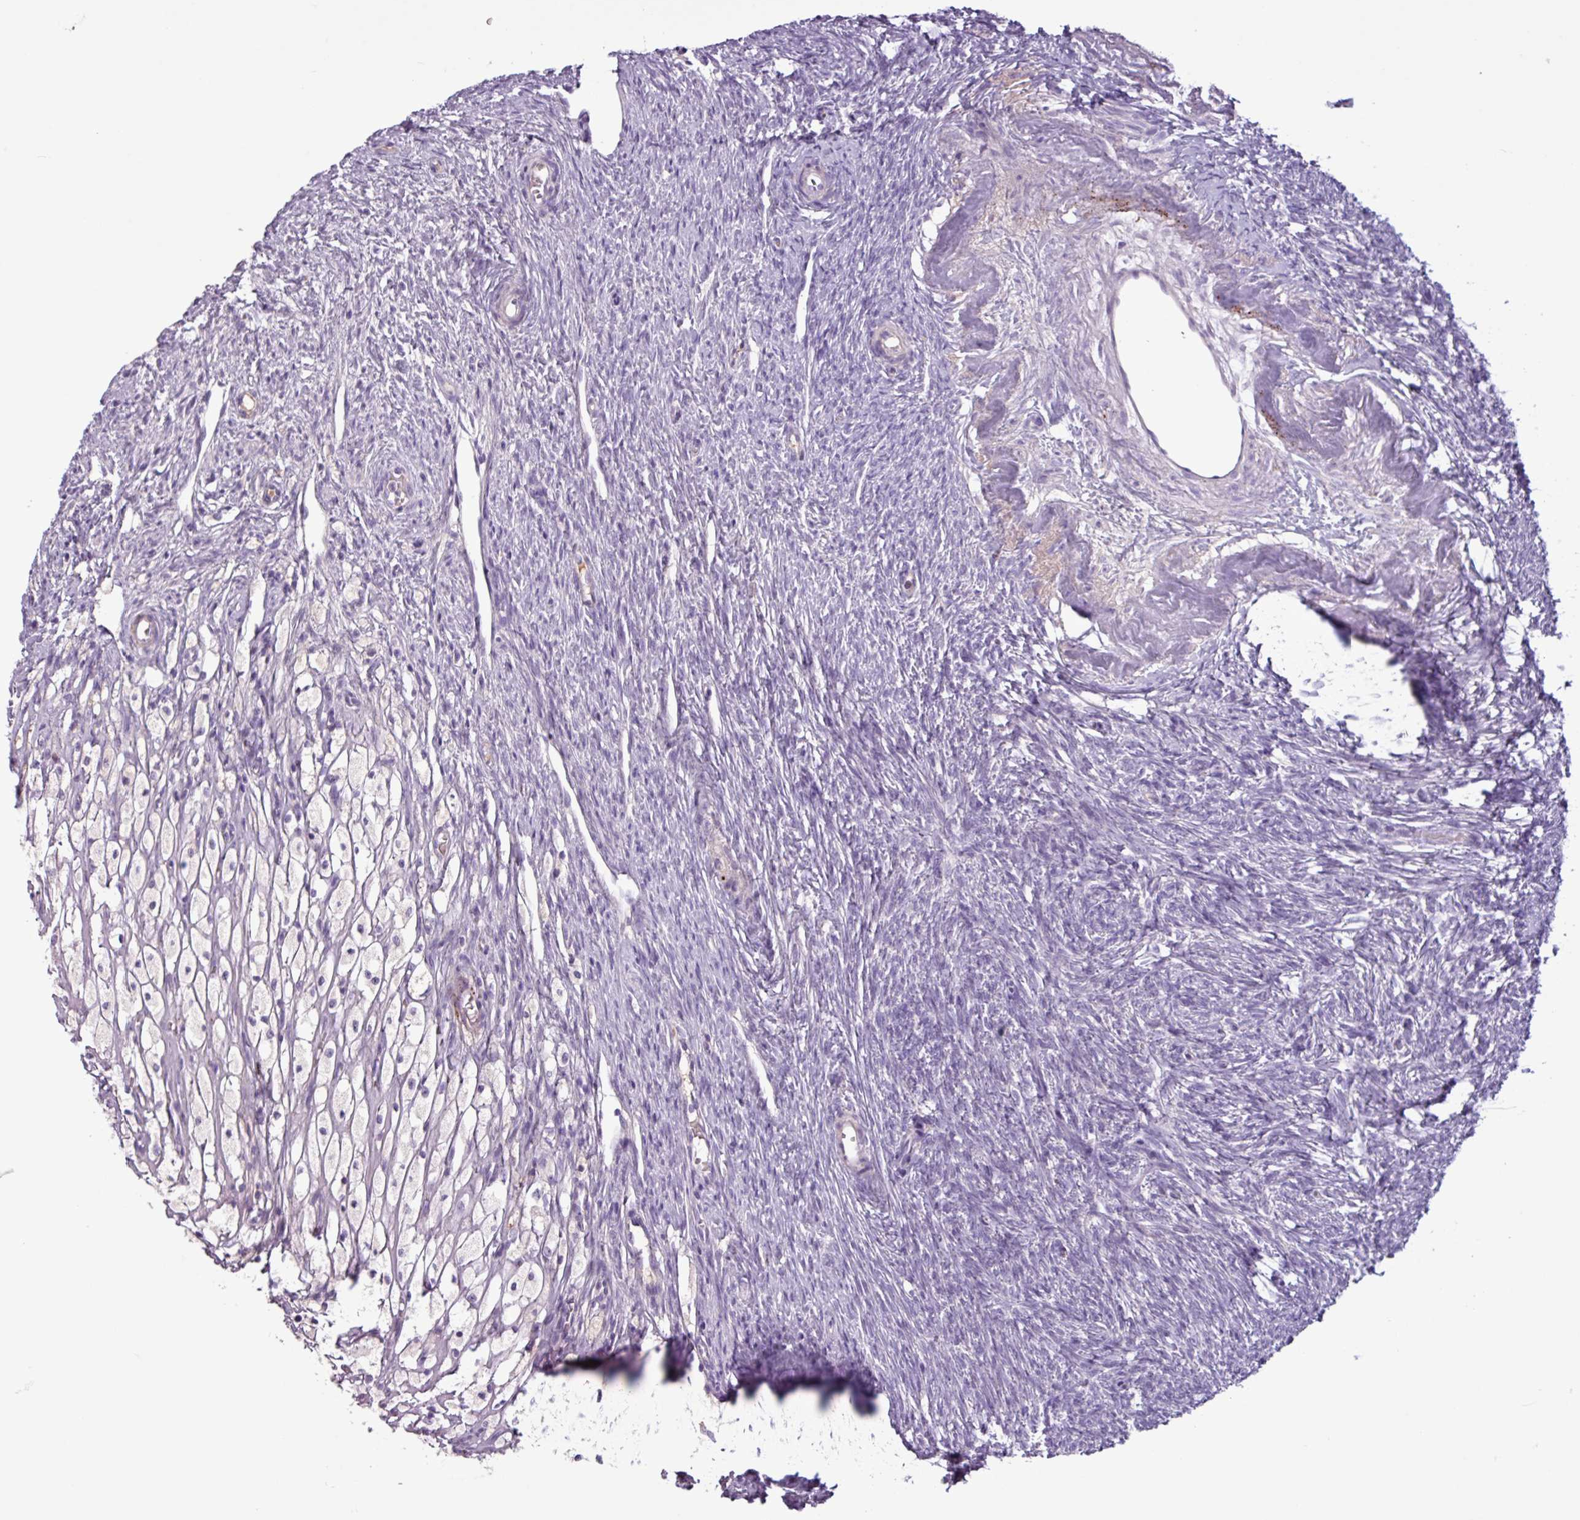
{"staining": {"intensity": "negative", "quantity": "none", "location": "none"}, "tissue": "ovary", "cell_type": "Ovarian stroma cells", "image_type": "normal", "snomed": [{"axis": "morphology", "description": "Normal tissue, NOS"}, {"axis": "topography", "description": "Ovary"}], "caption": "The micrograph shows no significant staining in ovarian stroma cells of ovary.", "gene": "C4A", "patient": {"sex": "female", "age": 51}}